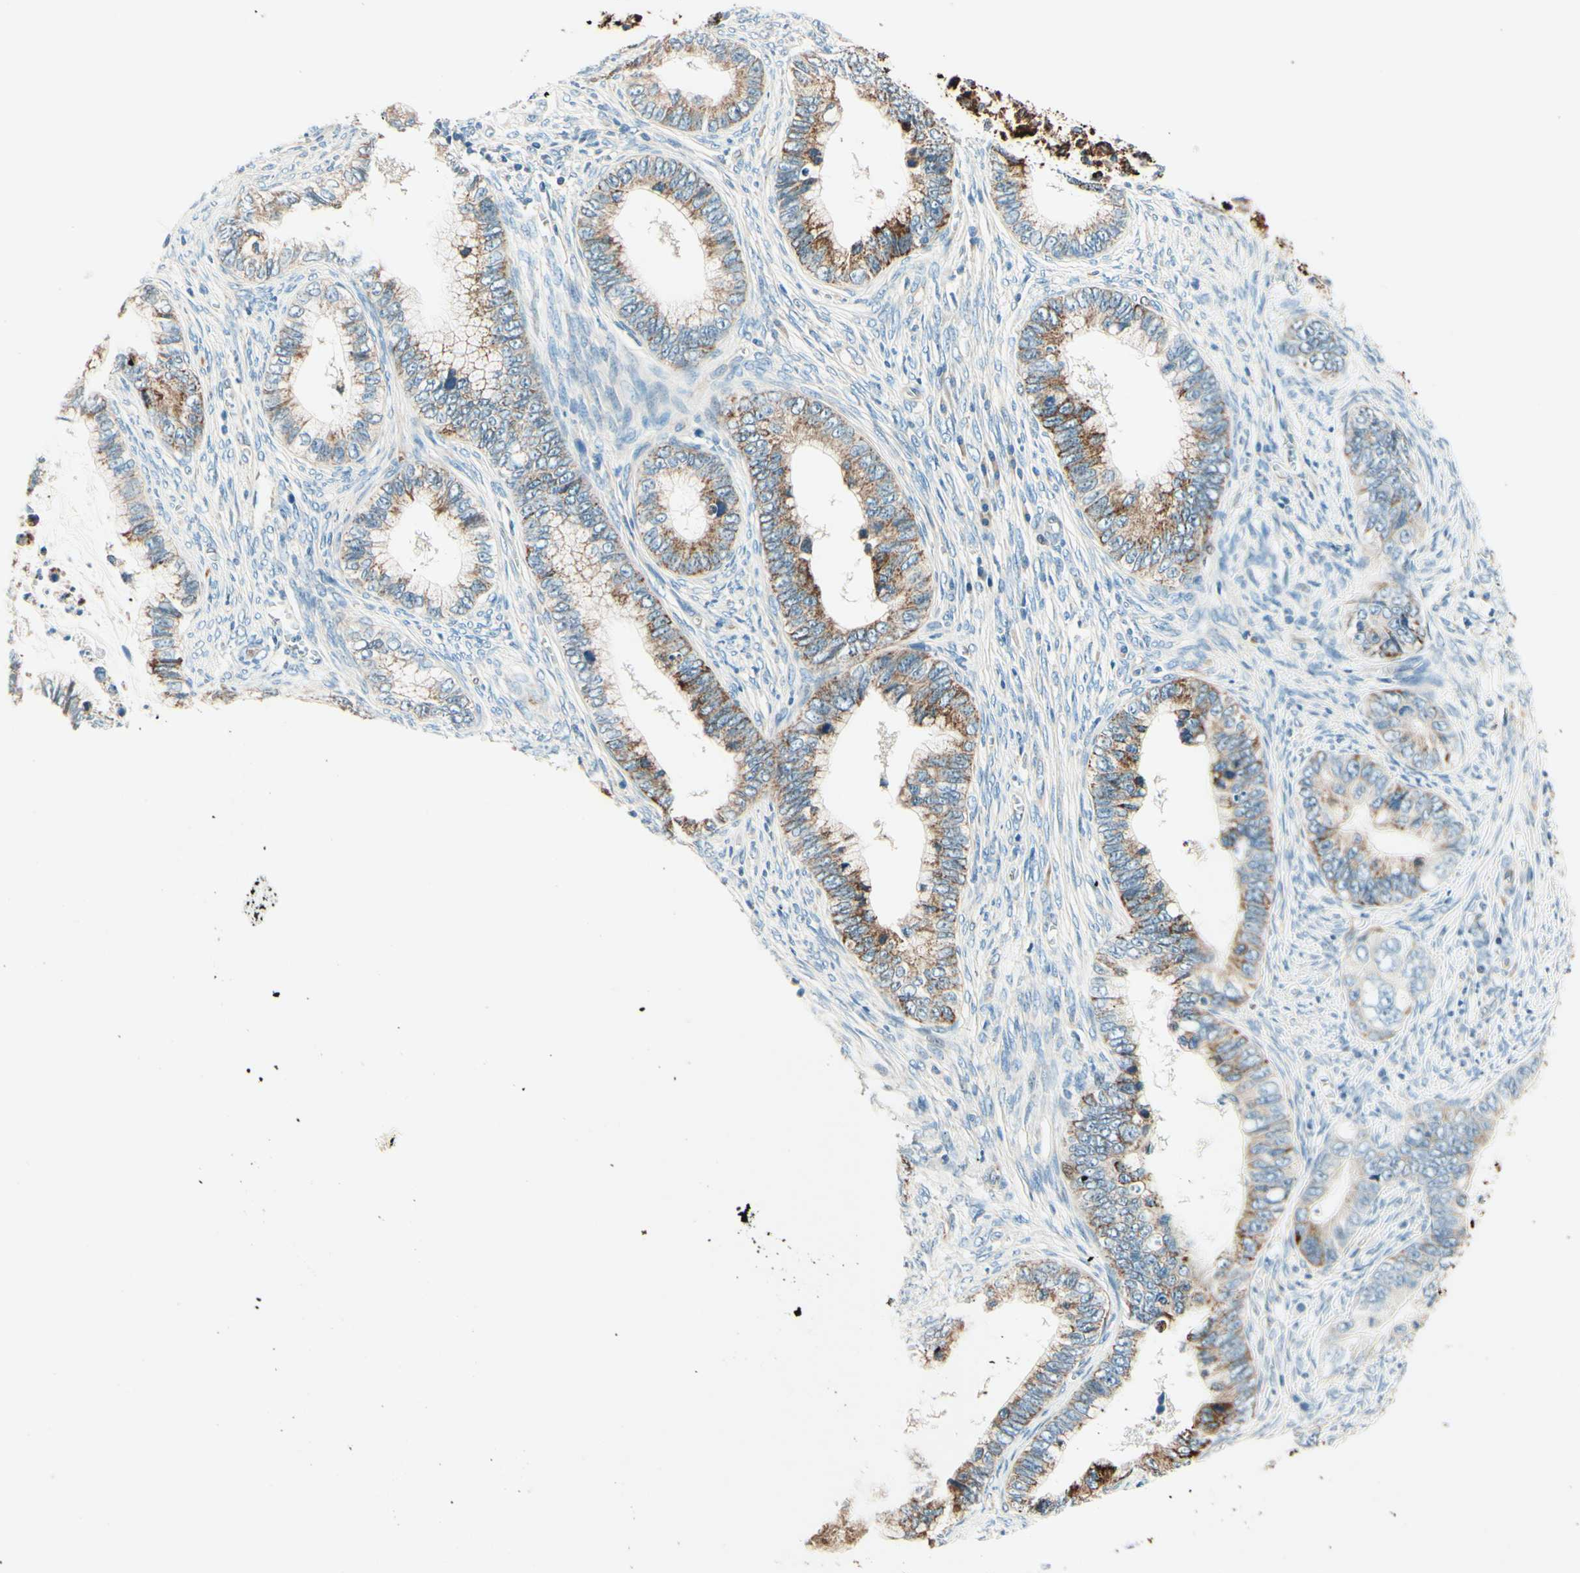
{"staining": {"intensity": "moderate", "quantity": "25%-75%", "location": "cytoplasmic/membranous"}, "tissue": "cervical cancer", "cell_type": "Tumor cells", "image_type": "cancer", "snomed": [{"axis": "morphology", "description": "Adenocarcinoma, NOS"}, {"axis": "topography", "description": "Cervix"}], "caption": "Cervical cancer (adenocarcinoma) tissue reveals moderate cytoplasmic/membranous positivity in about 25%-75% of tumor cells", "gene": "TAOK2", "patient": {"sex": "female", "age": 44}}